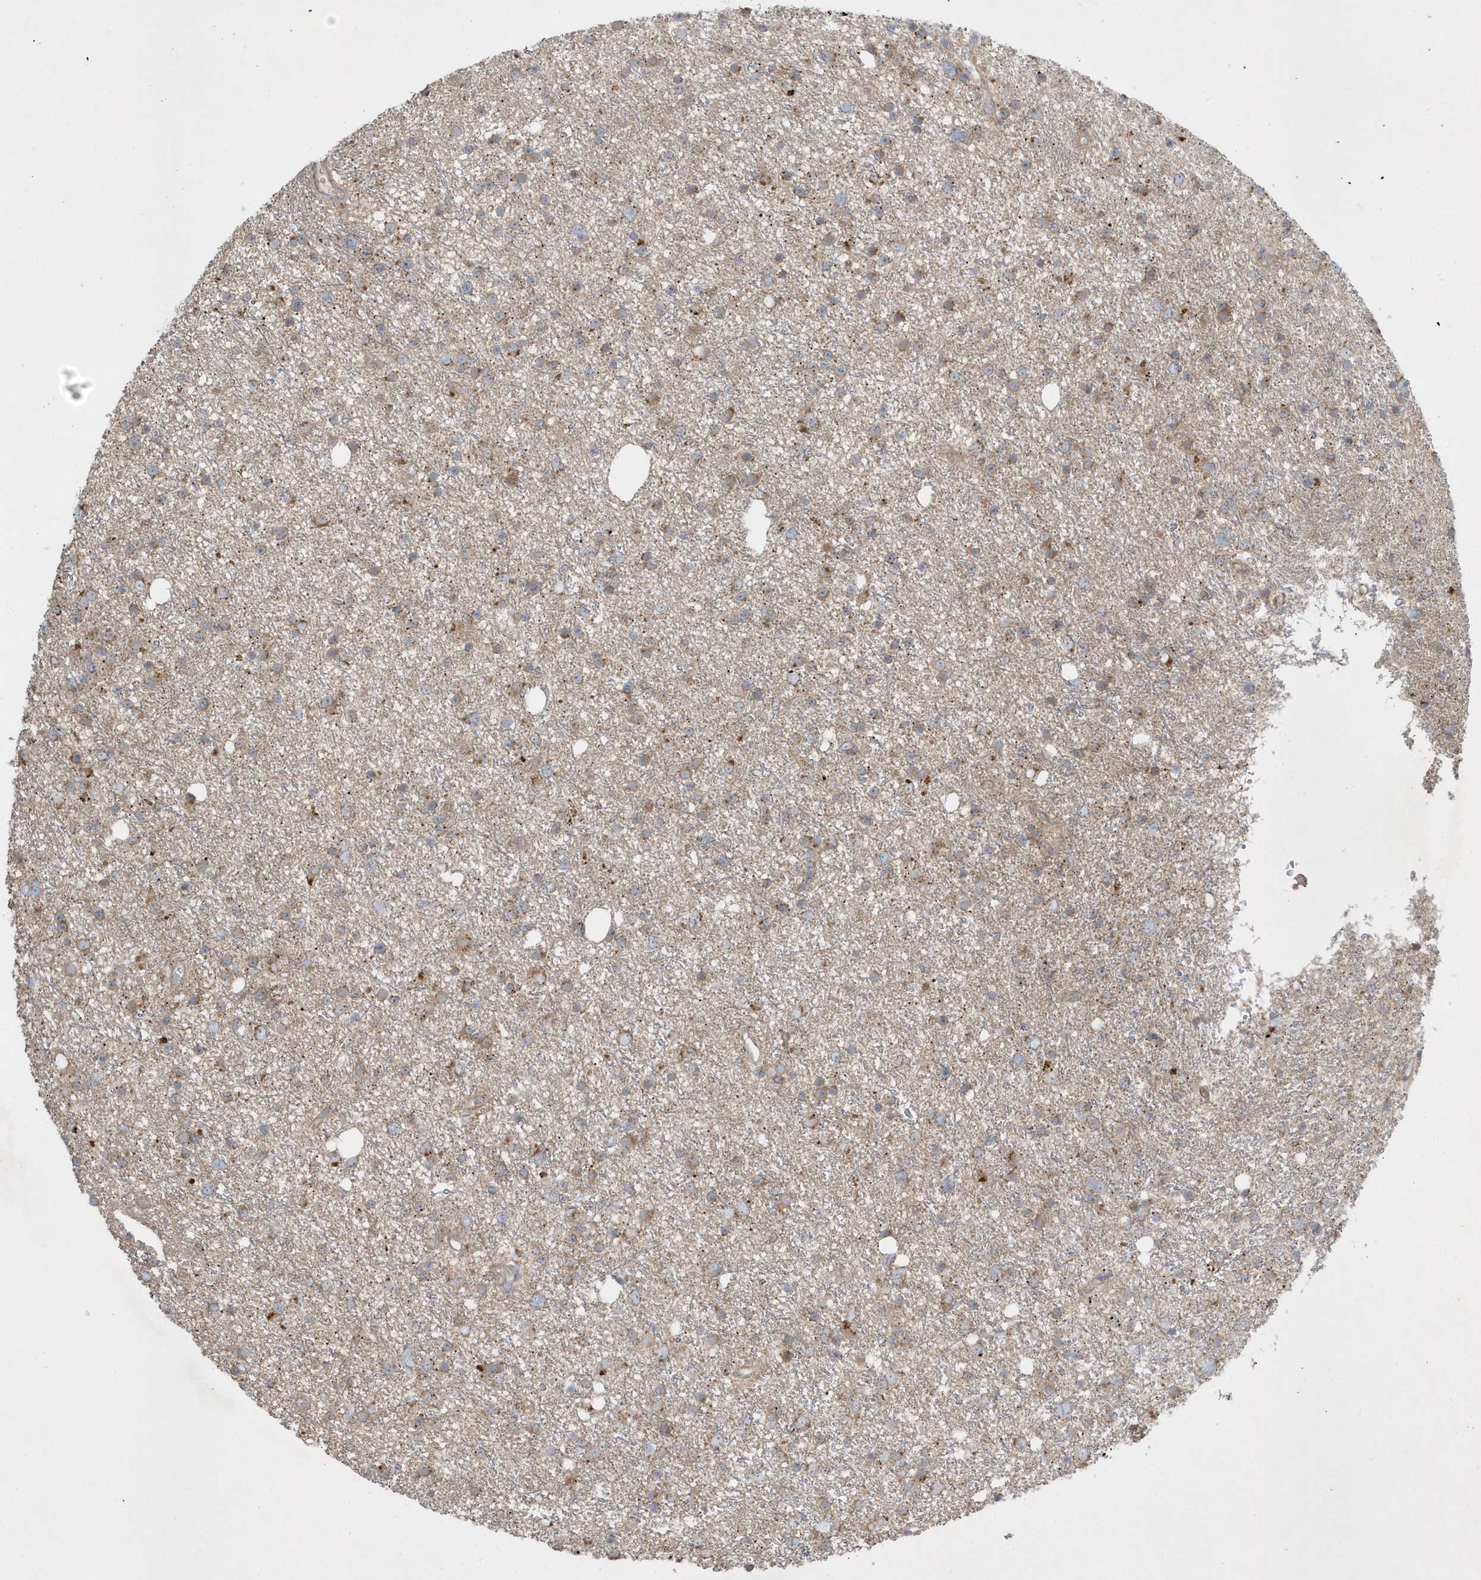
{"staining": {"intensity": "moderate", "quantity": "<25%", "location": "cytoplasmic/membranous"}, "tissue": "glioma", "cell_type": "Tumor cells", "image_type": "cancer", "snomed": [{"axis": "morphology", "description": "Glioma, malignant, Low grade"}, {"axis": "topography", "description": "Cerebral cortex"}], "caption": "Immunohistochemical staining of low-grade glioma (malignant) demonstrates moderate cytoplasmic/membranous protein expression in about <25% of tumor cells. (Brightfield microscopy of DAB IHC at high magnification).", "gene": "SLC38A2", "patient": {"sex": "female", "age": 39}}